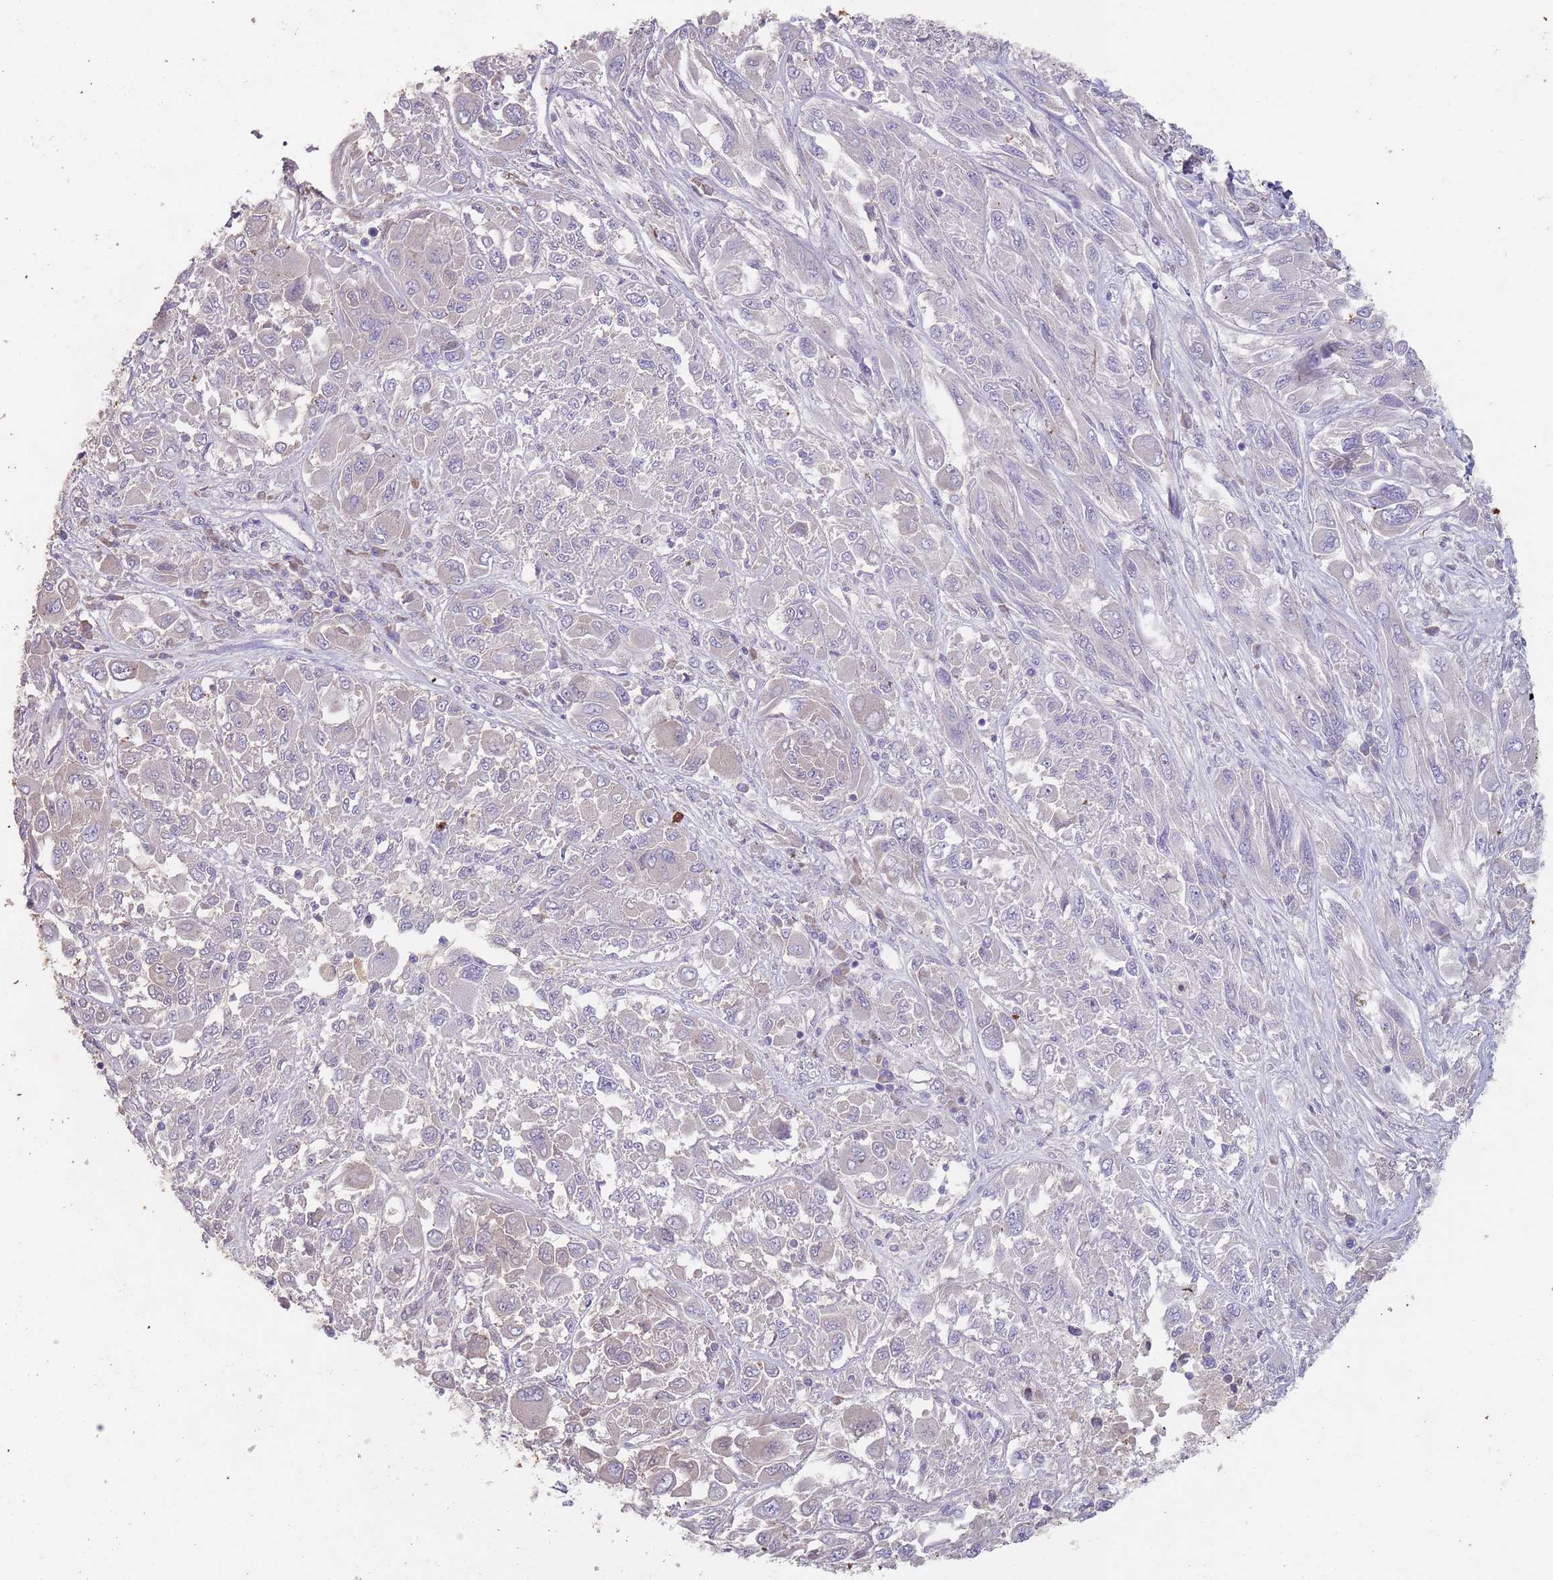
{"staining": {"intensity": "negative", "quantity": "none", "location": "none"}, "tissue": "melanoma", "cell_type": "Tumor cells", "image_type": "cancer", "snomed": [{"axis": "morphology", "description": "Malignant melanoma, NOS"}, {"axis": "topography", "description": "Skin"}], "caption": "Immunohistochemistry (IHC) of human melanoma exhibits no expression in tumor cells.", "gene": "TMEM251", "patient": {"sex": "female", "age": 91}}